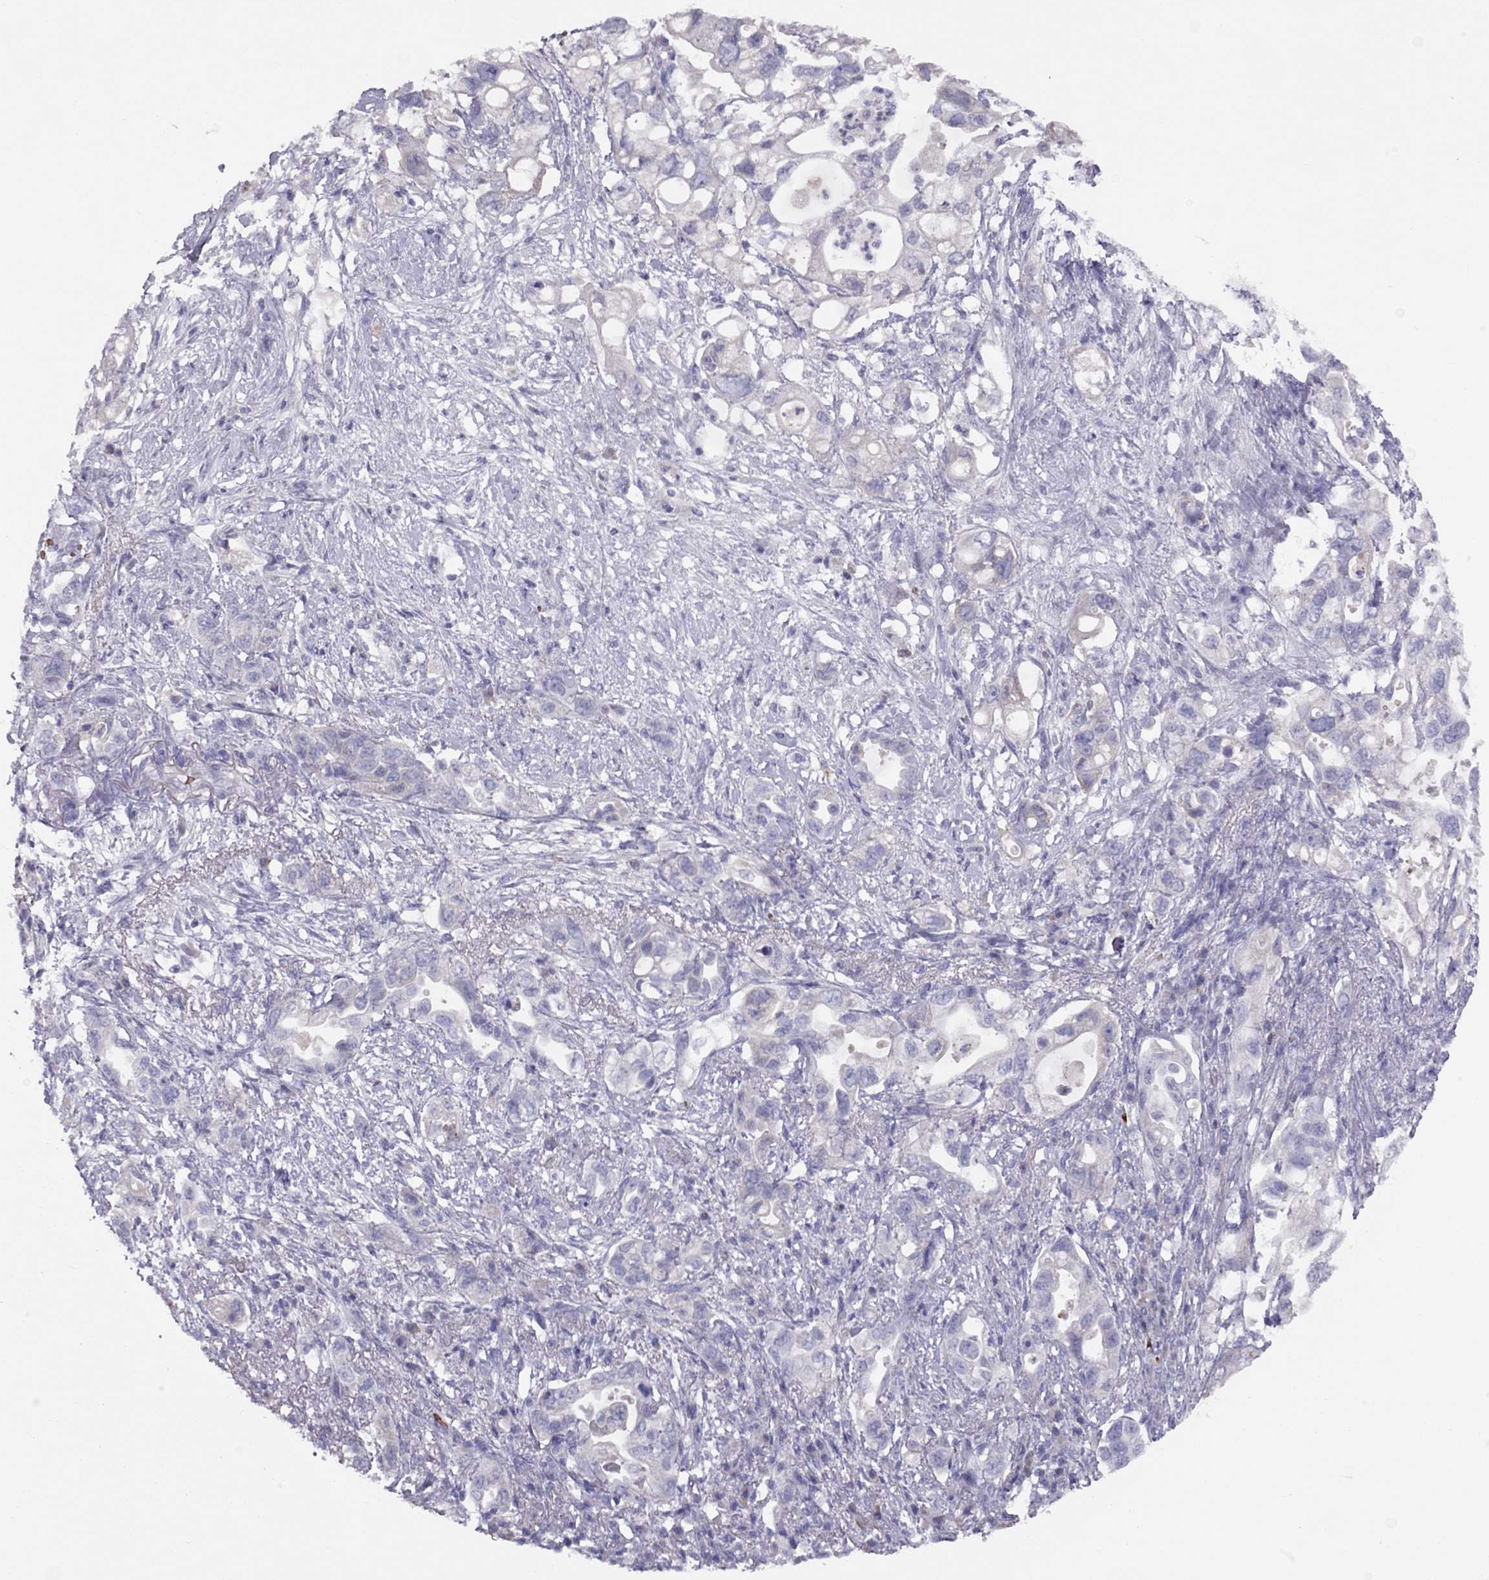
{"staining": {"intensity": "negative", "quantity": "none", "location": "none"}, "tissue": "pancreatic cancer", "cell_type": "Tumor cells", "image_type": "cancer", "snomed": [{"axis": "morphology", "description": "Adenocarcinoma, NOS"}, {"axis": "topography", "description": "Pancreas"}], "caption": "Tumor cells show no significant protein staining in pancreatic cancer (adenocarcinoma).", "gene": "RHD", "patient": {"sex": "female", "age": 72}}